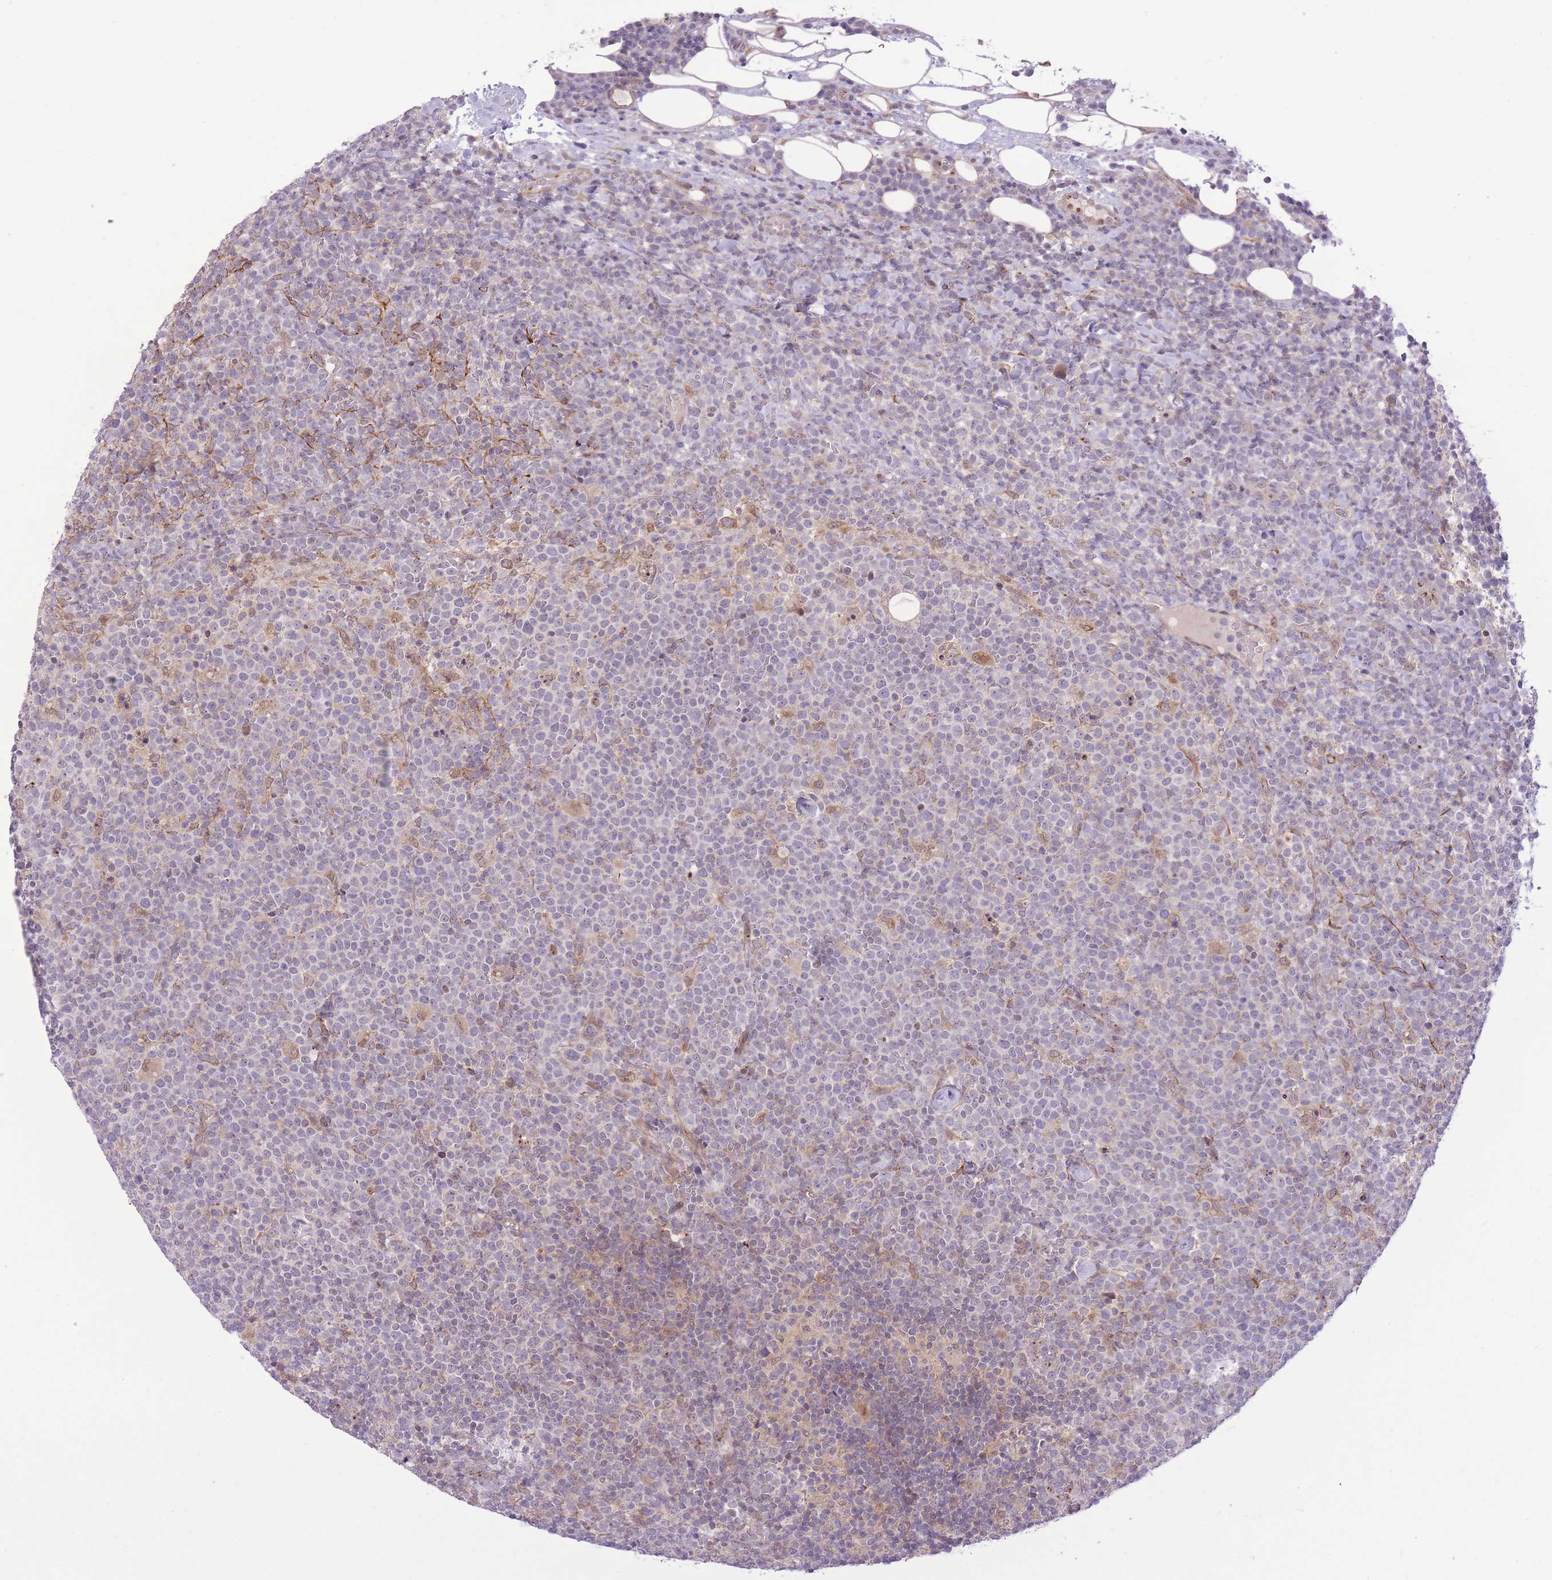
{"staining": {"intensity": "negative", "quantity": "none", "location": "none"}, "tissue": "lymphoma", "cell_type": "Tumor cells", "image_type": "cancer", "snomed": [{"axis": "morphology", "description": "Malignant lymphoma, non-Hodgkin's type, High grade"}, {"axis": "topography", "description": "Lymph node"}], "caption": "This is an IHC micrograph of lymphoma. There is no positivity in tumor cells.", "gene": "ZBED5", "patient": {"sex": "male", "age": 61}}